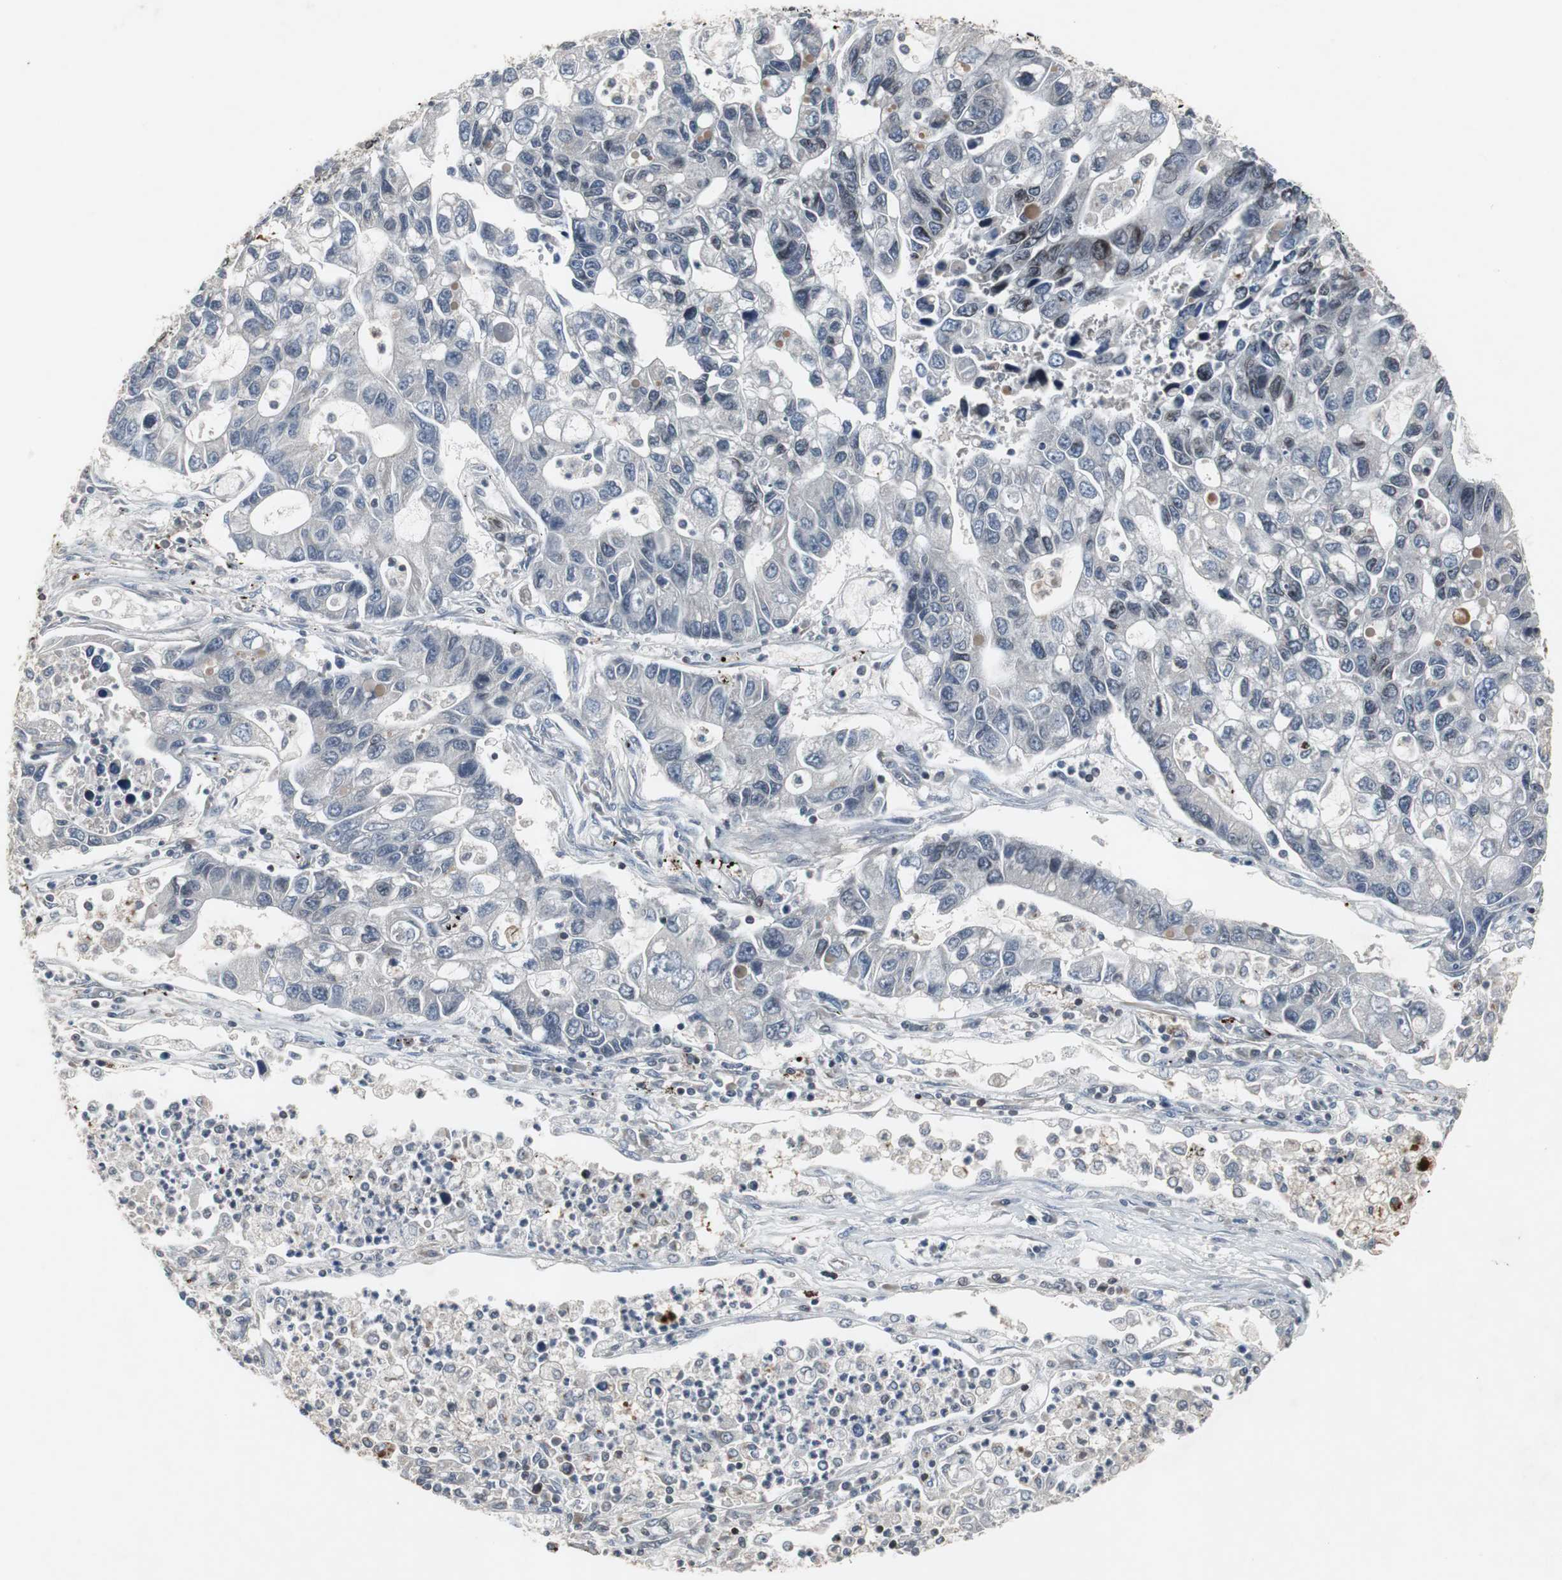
{"staining": {"intensity": "negative", "quantity": "none", "location": "none"}, "tissue": "lung cancer", "cell_type": "Tumor cells", "image_type": "cancer", "snomed": [{"axis": "morphology", "description": "Adenocarcinoma, NOS"}, {"axis": "topography", "description": "Lung"}], "caption": "Immunohistochemistry (IHC) photomicrograph of neoplastic tissue: human lung cancer stained with DAB displays no significant protein positivity in tumor cells.", "gene": "ZNF396", "patient": {"sex": "female", "age": 51}}